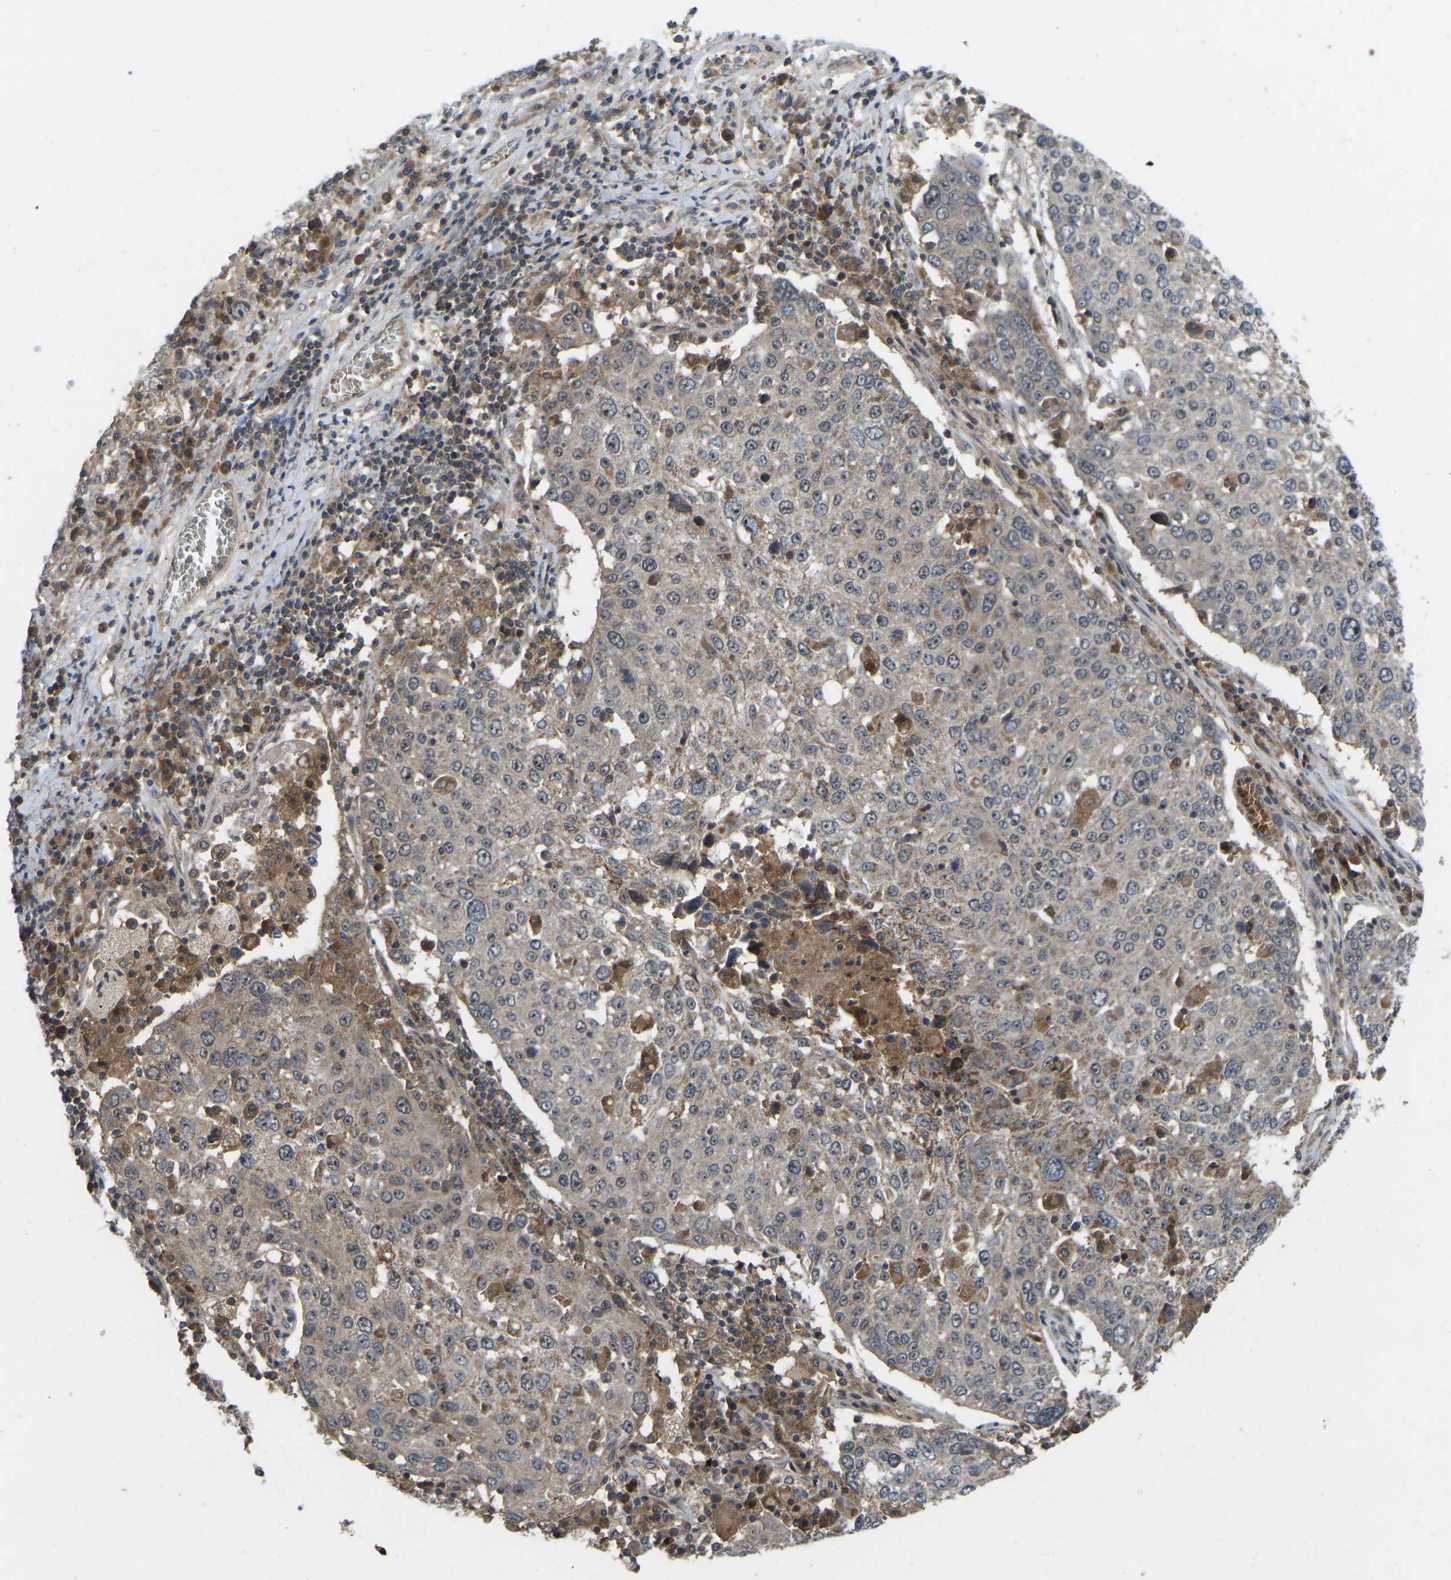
{"staining": {"intensity": "weak", "quantity": "<25%", "location": "cytoplasmic/membranous"}, "tissue": "lung cancer", "cell_type": "Tumor cells", "image_type": "cancer", "snomed": [{"axis": "morphology", "description": "Squamous cell carcinoma, NOS"}, {"axis": "topography", "description": "Lung"}], "caption": "Micrograph shows no significant protein staining in tumor cells of lung cancer (squamous cell carcinoma).", "gene": "ZNF71", "patient": {"sex": "male", "age": 65}}